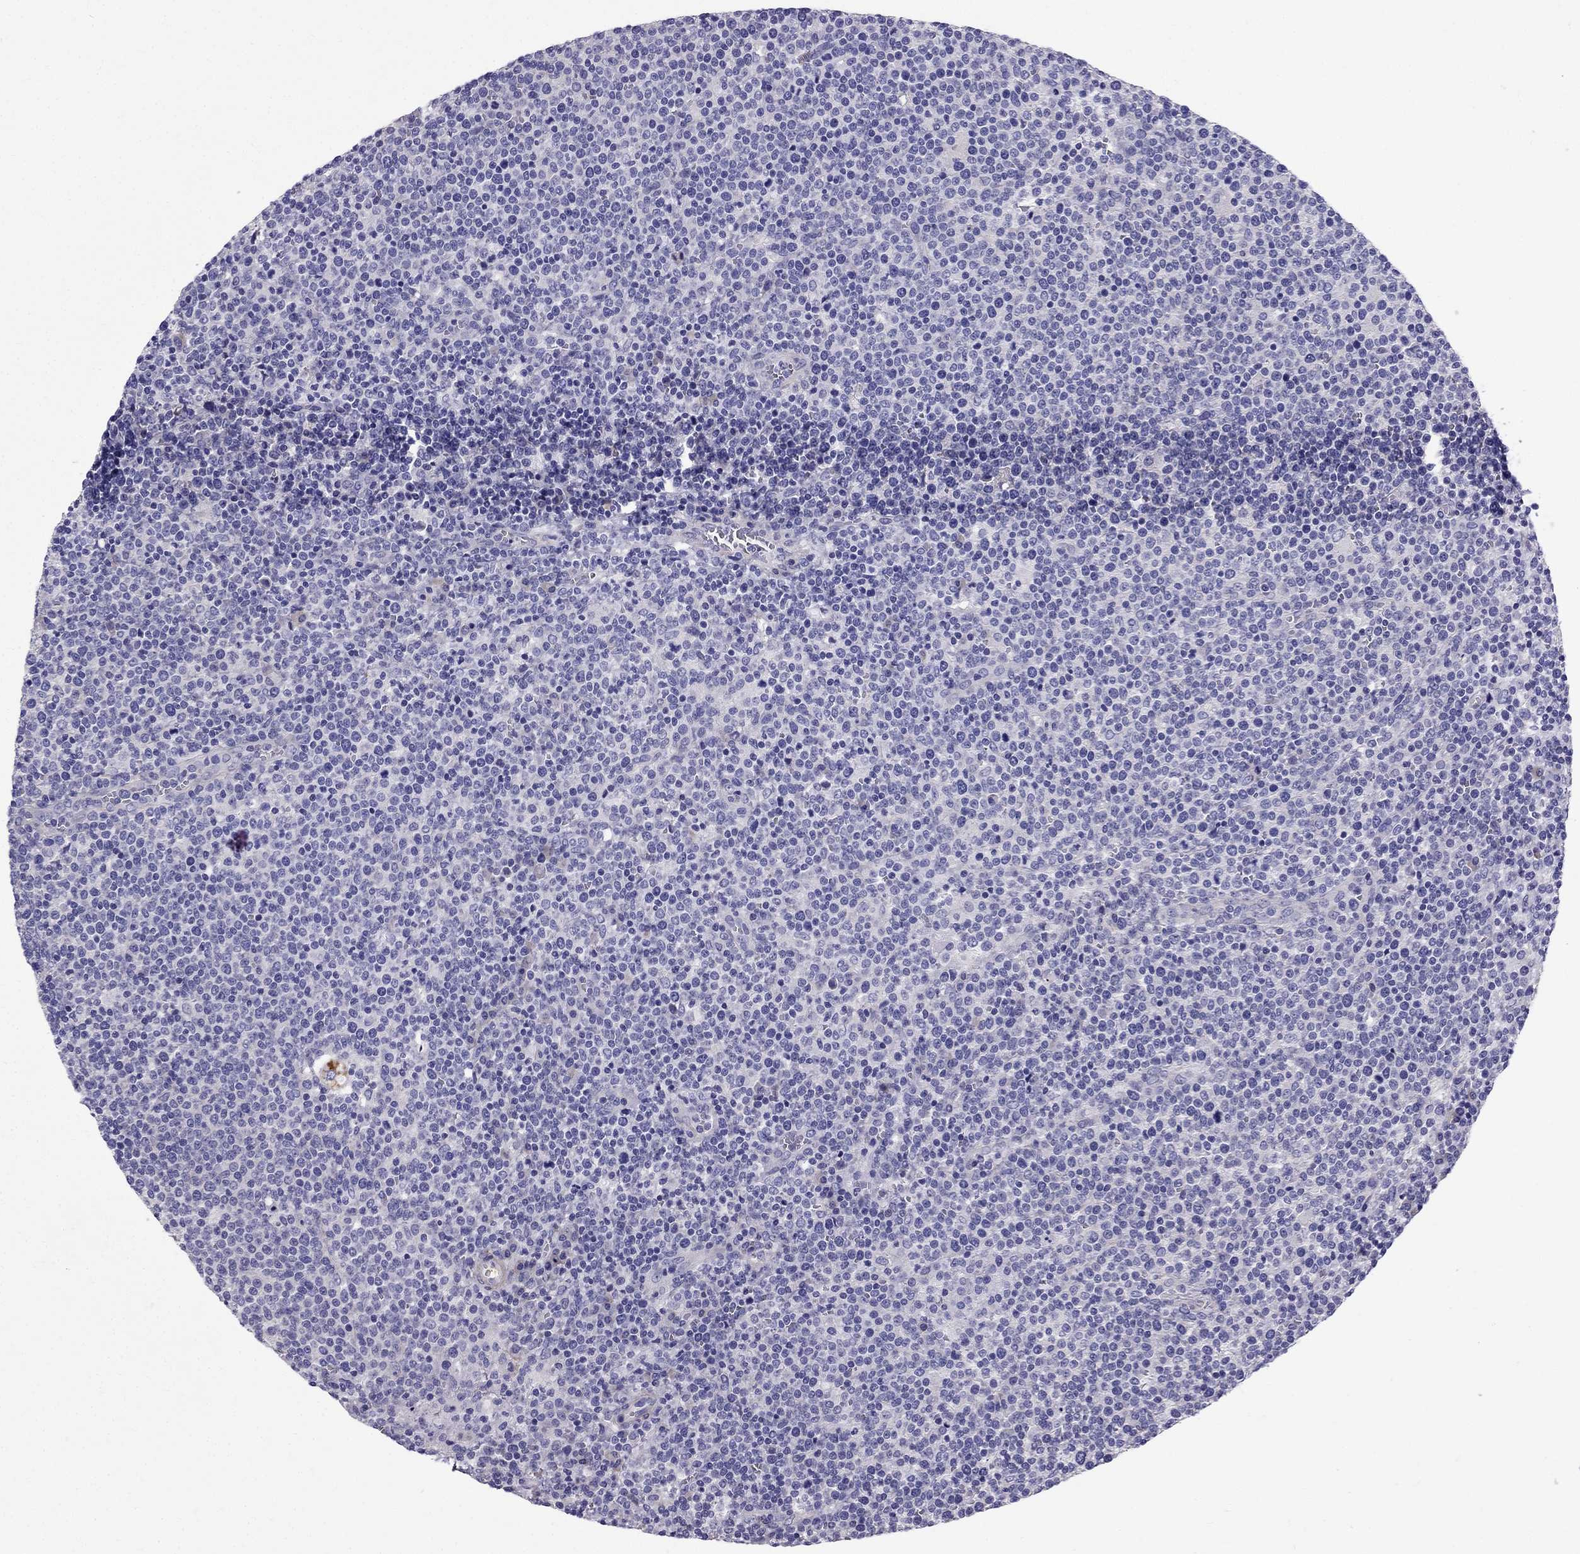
{"staining": {"intensity": "negative", "quantity": "none", "location": "none"}, "tissue": "lymphoma", "cell_type": "Tumor cells", "image_type": "cancer", "snomed": [{"axis": "morphology", "description": "Malignant lymphoma, non-Hodgkin's type, High grade"}, {"axis": "topography", "description": "Lymph node"}], "caption": "This photomicrograph is of lymphoma stained with immunohistochemistry to label a protein in brown with the nuclei are counter-stained blue. There is no expression in tumor cells.", "gene": "GPR50", "patient": {"sex": "male", "age": 61}}